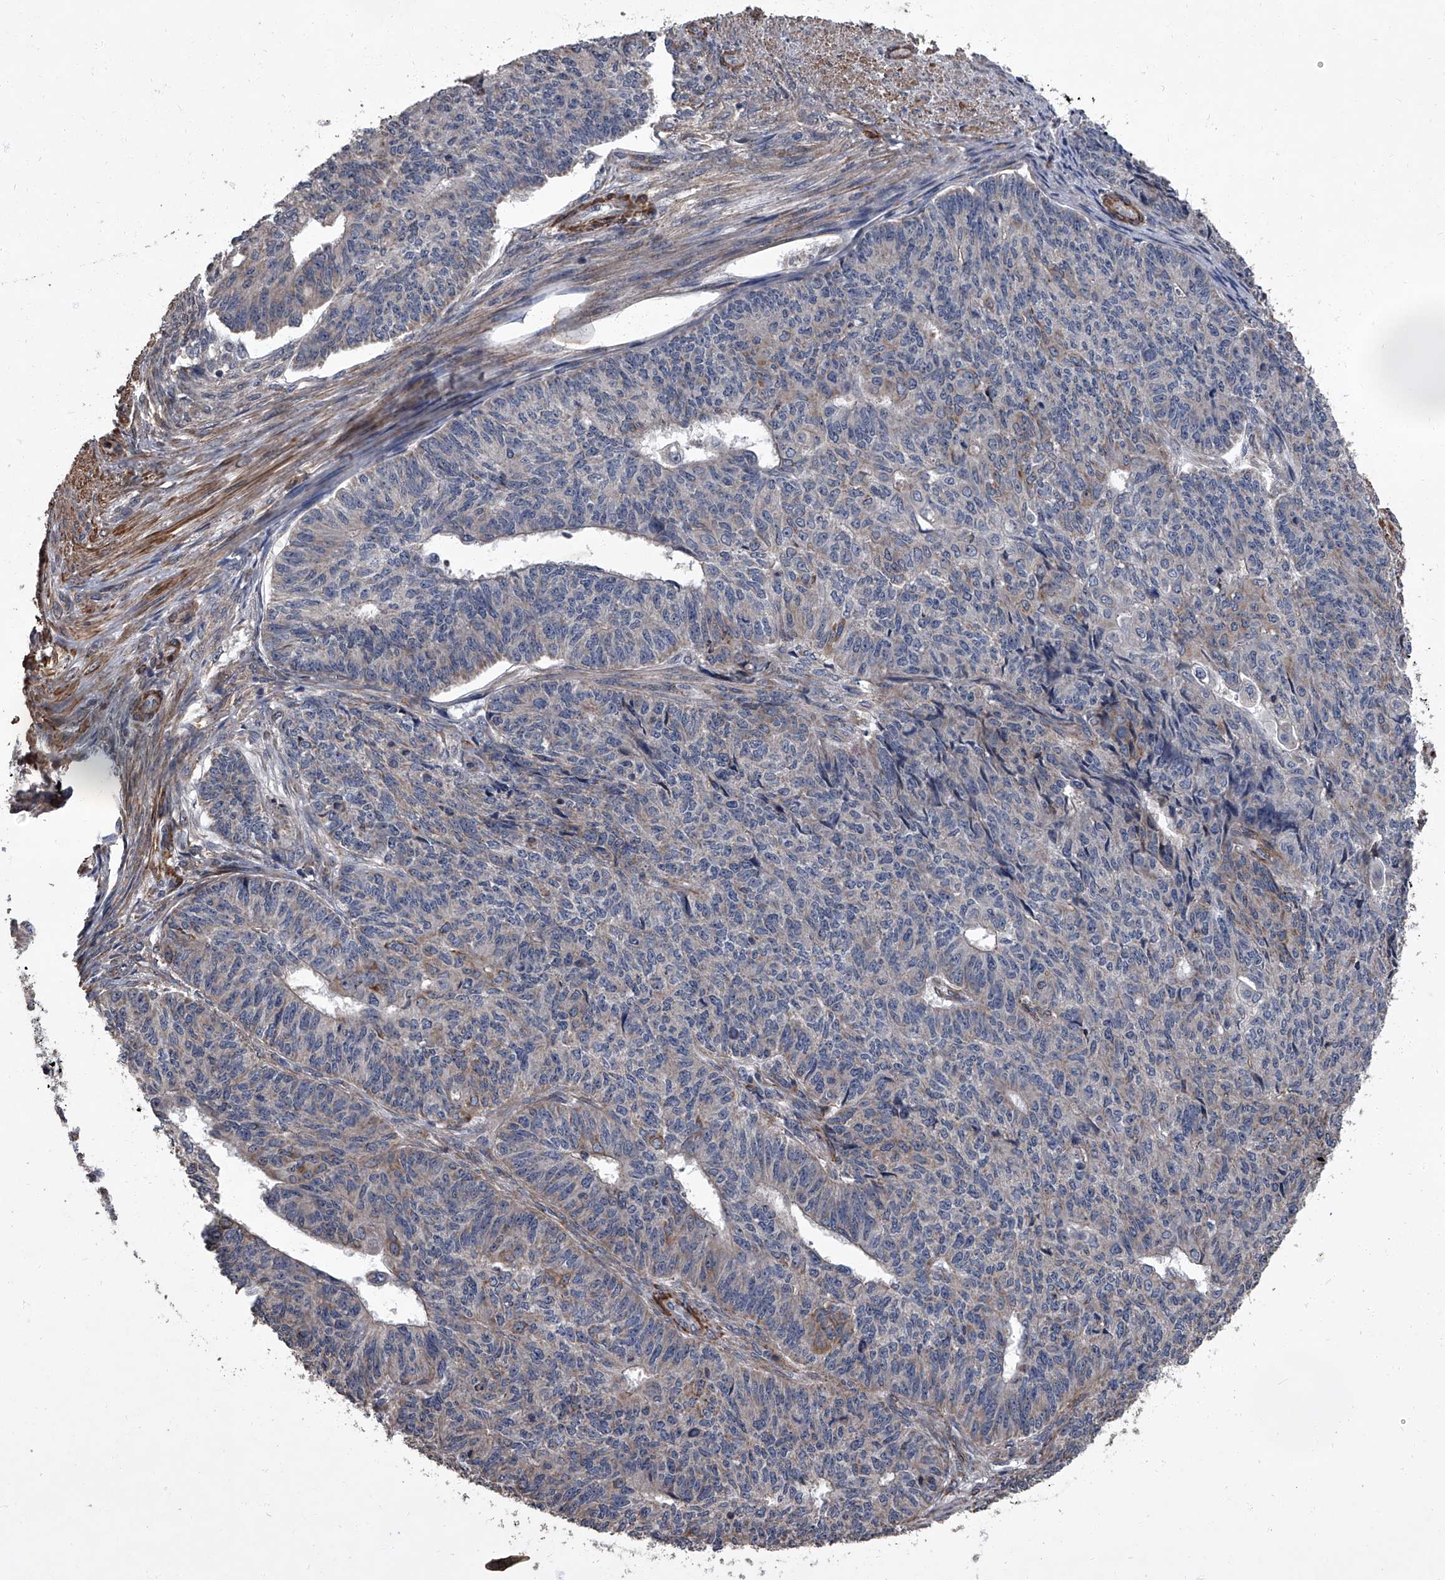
{"staining": {"intensity": "weak", "quantity": "<25%", "location": "cytoplasmic/membranous"}, "tissue": "endometrial cancer", "cell_type": "Tumor cells", "image_type": "cancer", "snomed": [{"axis": "morphology", "description": "Adenocarcinoma, NOS"}, {"axis": "topography", "description": "Endometrium"}], "caption": "Immunohistochemistry micrograph of endometrial cancer (adenocarcinoma) stained for a protein (brown), which displays no staining in tumor cells.", "gene": "SIRT4", "patient": {"sex": "female", "age": 32}}